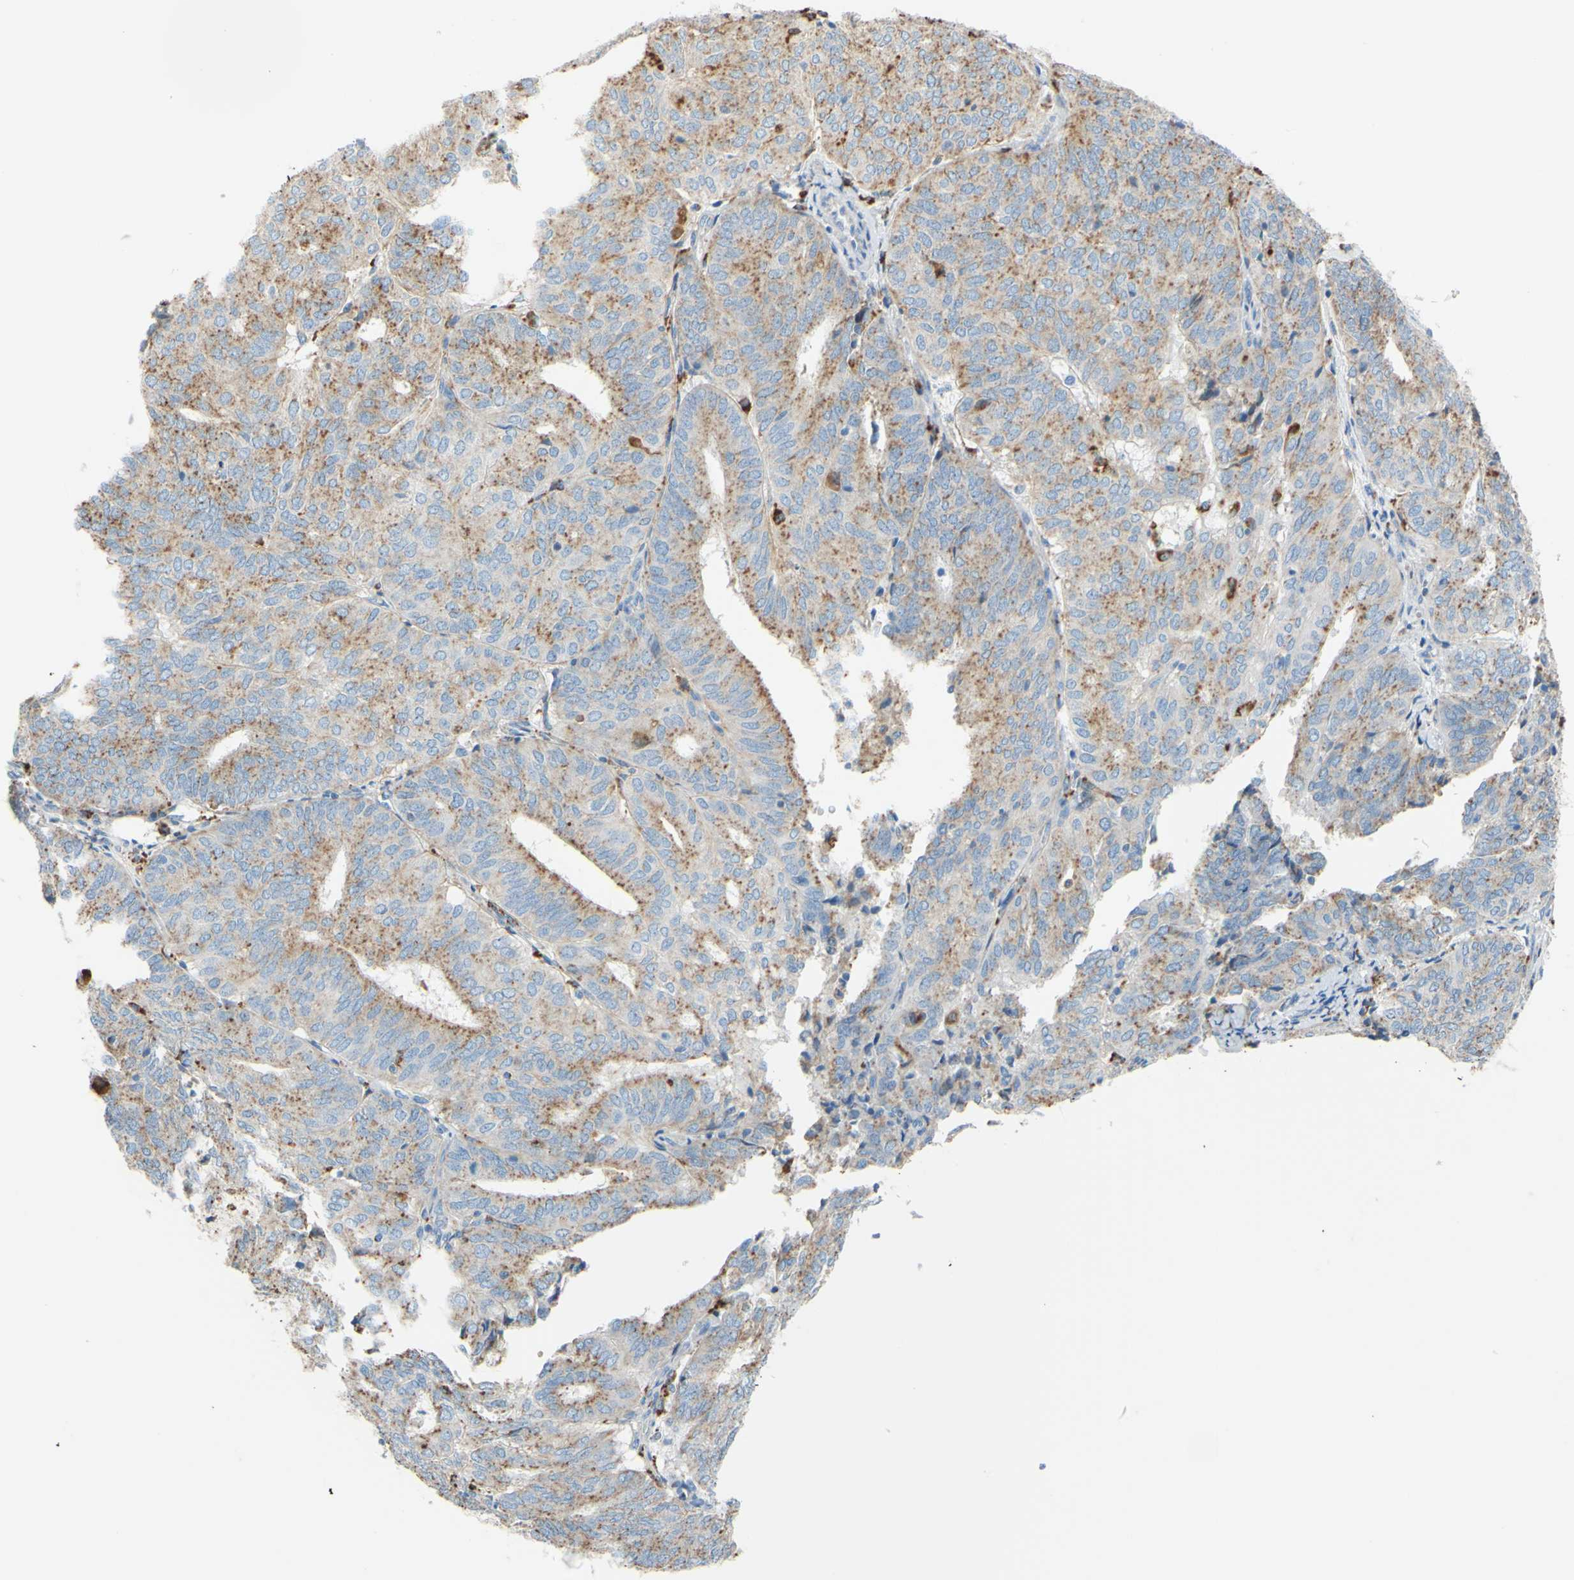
{"staining": {"intensity": "weak", "quantity": ">75%", "location": "cytoplasmic/membranous"}, "tissue": "endometrial cancer", "cell_type": "Tumor cells", "image_type": "cancer", "snomed": [{"axis": "morphology", "description": "Adenocarcinoma, NOS"}, {"axis": "topography", "description": "Uterus"}], "caption": "Human endometrial cancer (adenocarcinoma) stained for a protein (brown) shows weak cytoplasmic/membranous positive expression in approximately >75% of tumor cells.", "gene": "CTSD", "patient": {"sex": "female", "age": 60}}